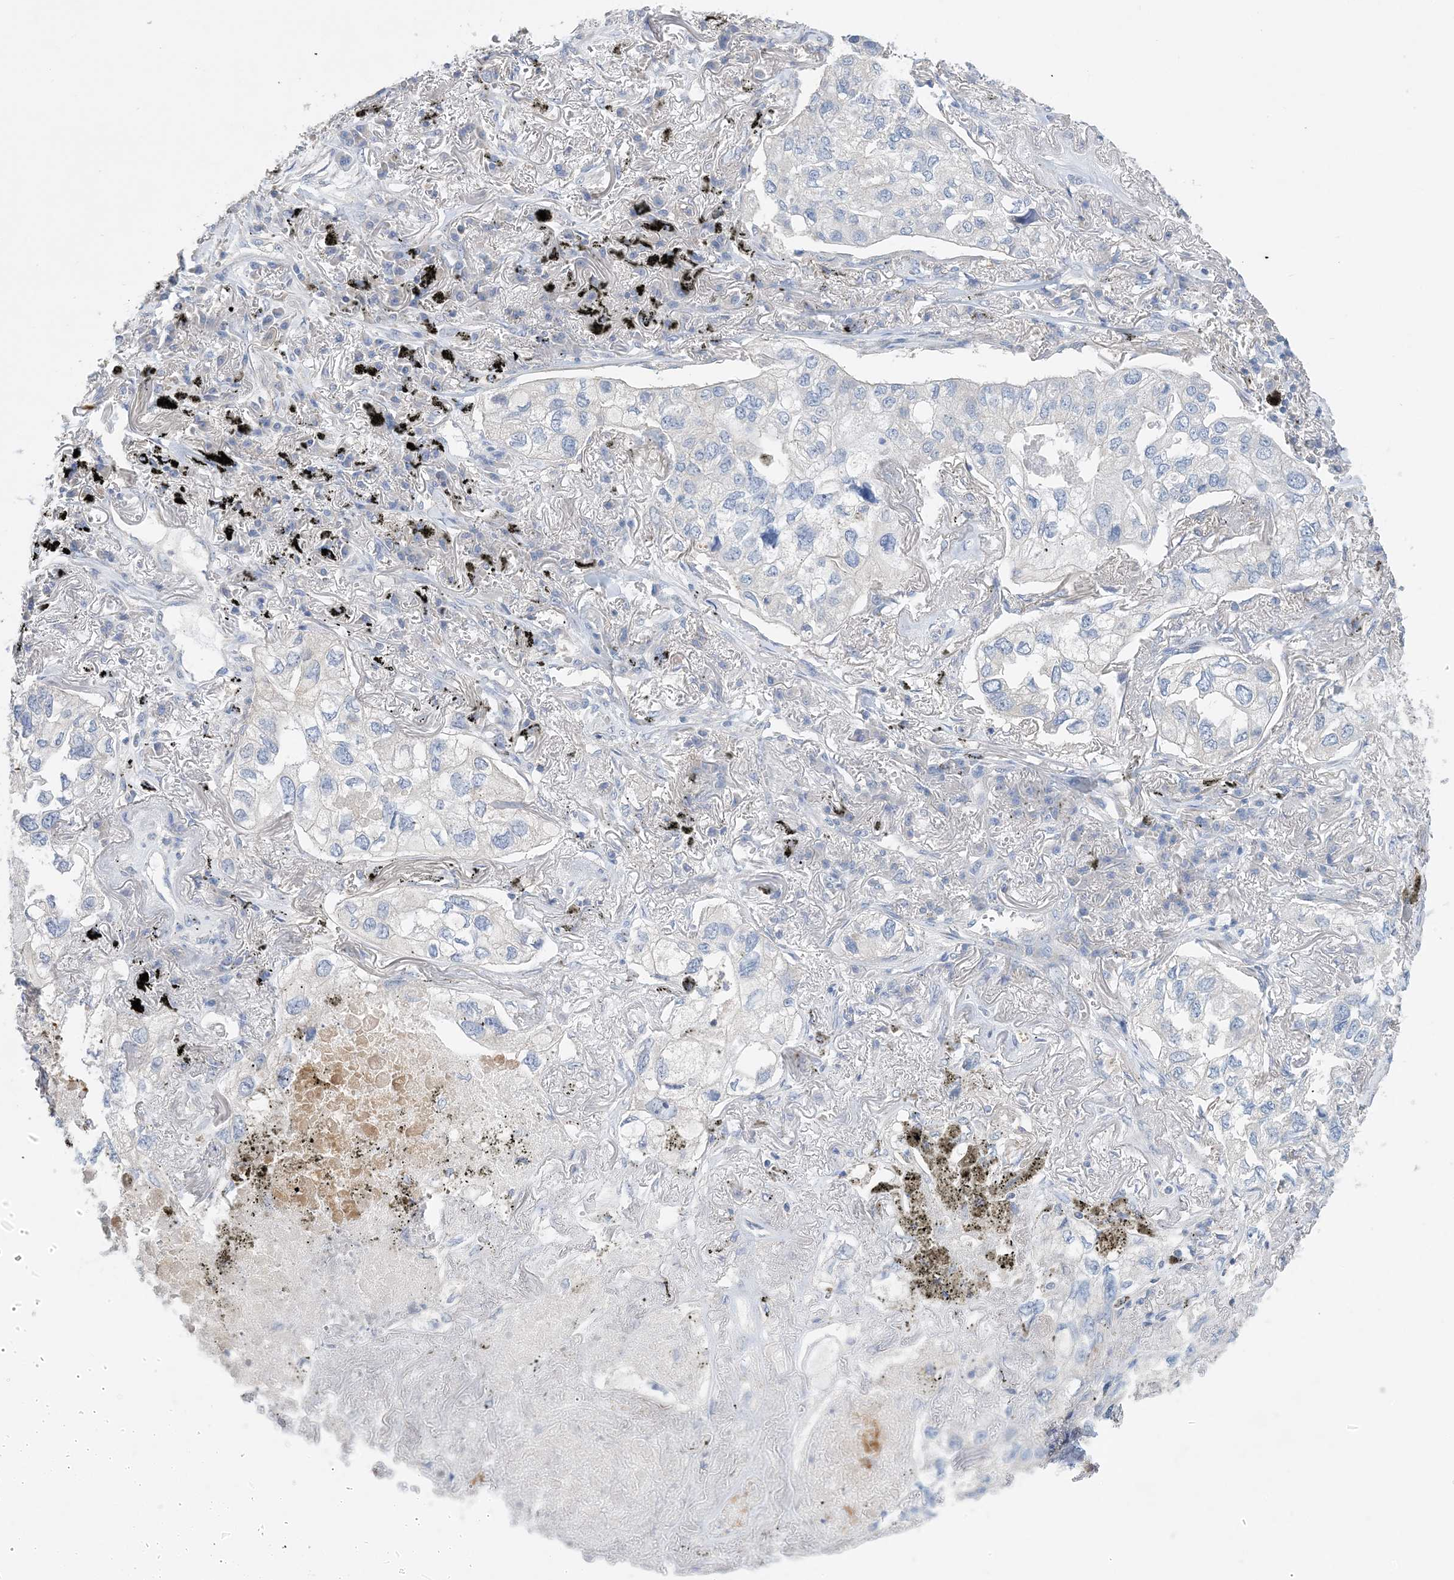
{"staining": {"intensity": "negative", "quantity": "none", "location": "none"}, "tissue": "lung cancer", "cell_type": "Tumor cells", "image_type": "cancer", "snomed": [{"axis": "morphology", "description": "Adenocarcinoma, NOS"}, {"axis": "topography", "description": "Lung"}], "caption": "High magnification brightfield microscopy of lung cancer stained with DAB (3,3'-diaminobenzidine) (brown) and counterstained with hematoxylin (blue): tumor cells show no significant positivity.", "gene": "KPRP", "patient": {"sex": "male", "age": 65}}